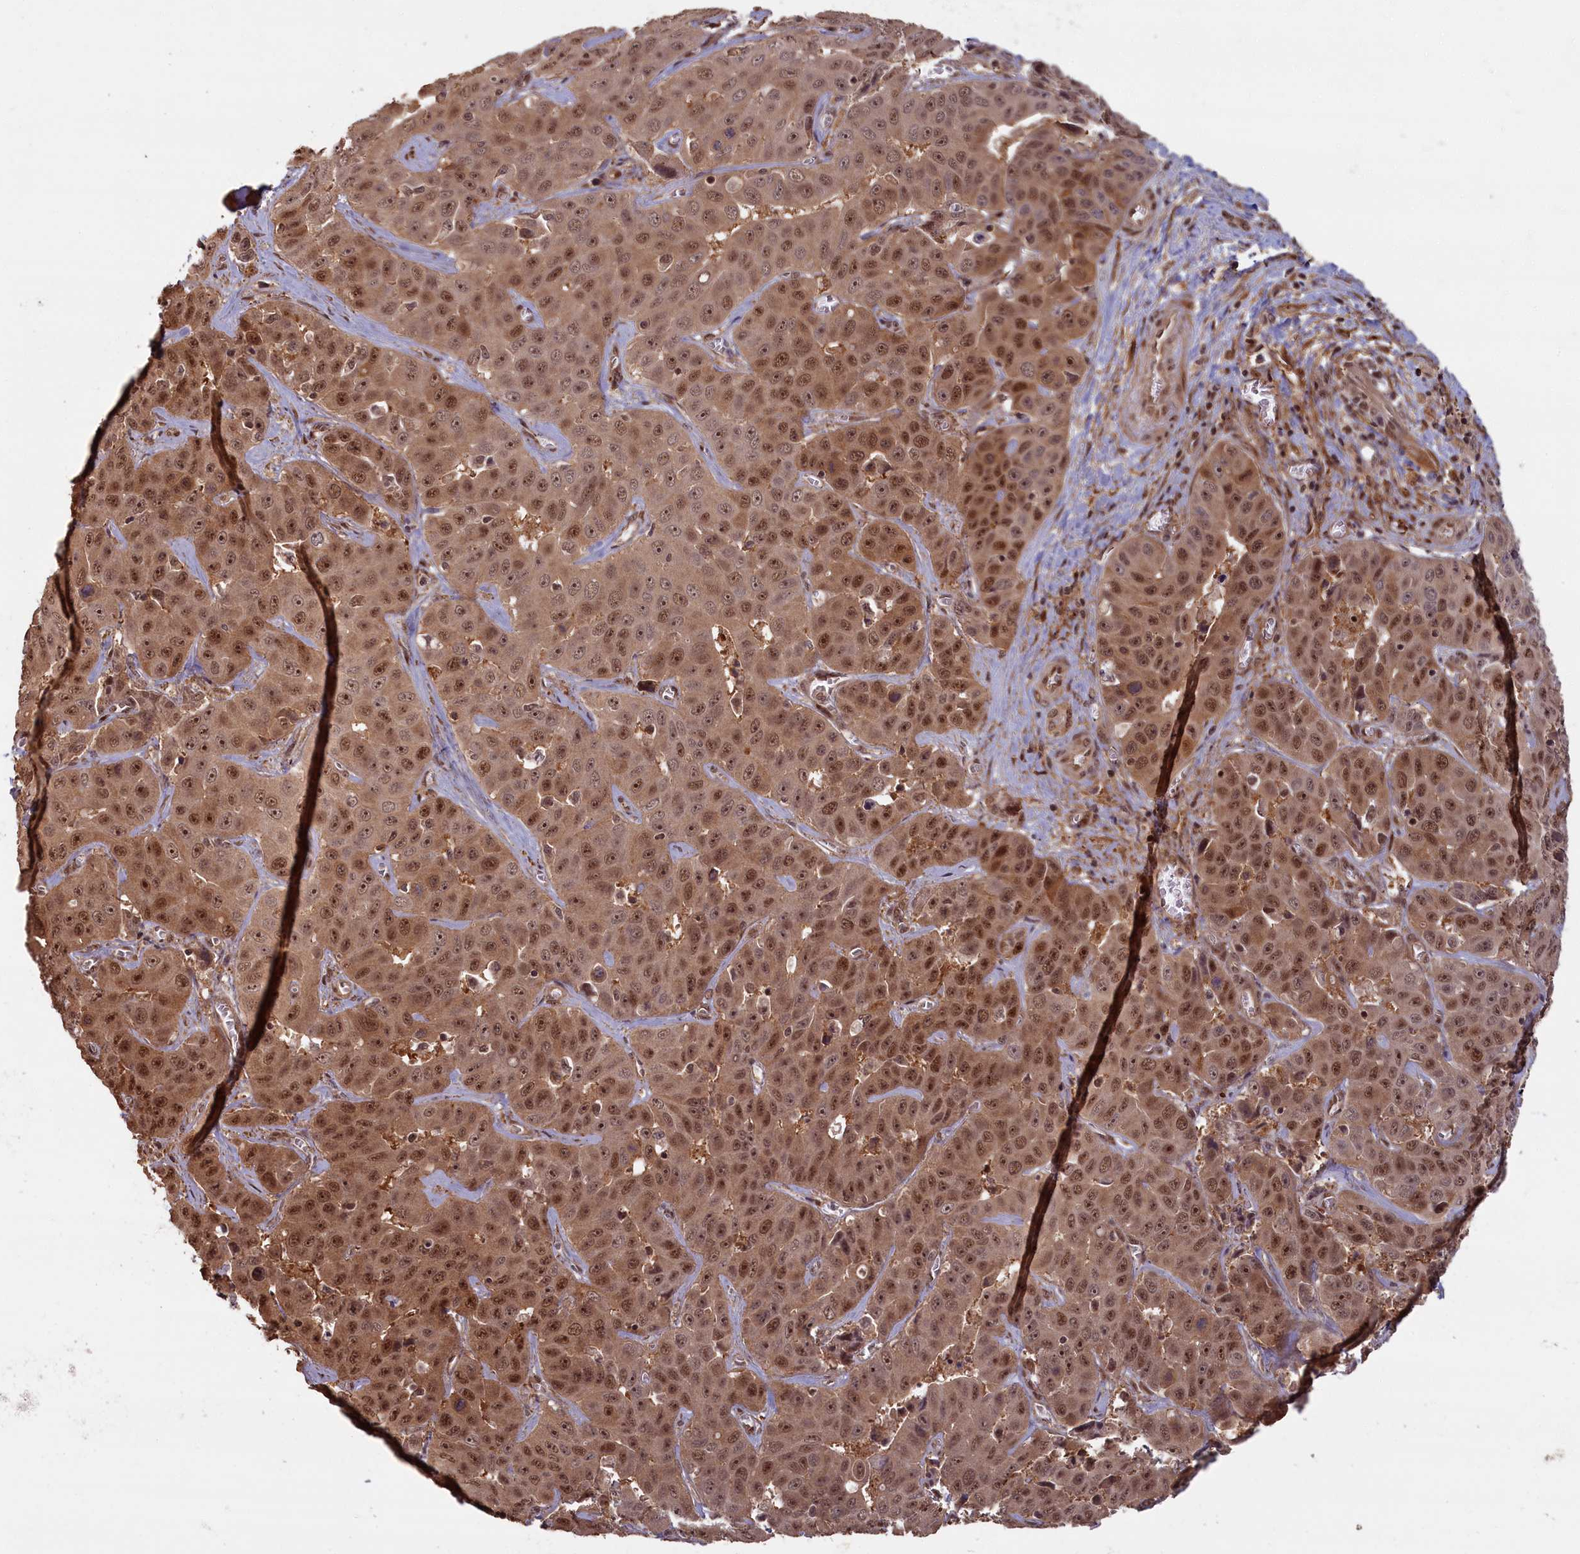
{"staining": {"intensity": "moderate", "quantity": ">75%", "location": "cytoplasmic/membranous,nuclear"}, "tissue": "liver cancer", "cell_type": "Tumor cells", "image_type": "cancer", "snomed": [{"axis": "morphology", "description": "Cholangiocarcinoma"}, {"axis": "topography", "description": "Liver"}], "caption": "The photomicrograph demonstrates staining of liver cancer, revealing moderate cytoplasmic/membranous and nuclear protein staining (brown color) within tumor cells. (DAB IHC with brightfield microscopy, high magnification).", "gene": "HIF3A", "patient": {"sex": "female", "age": 52}}